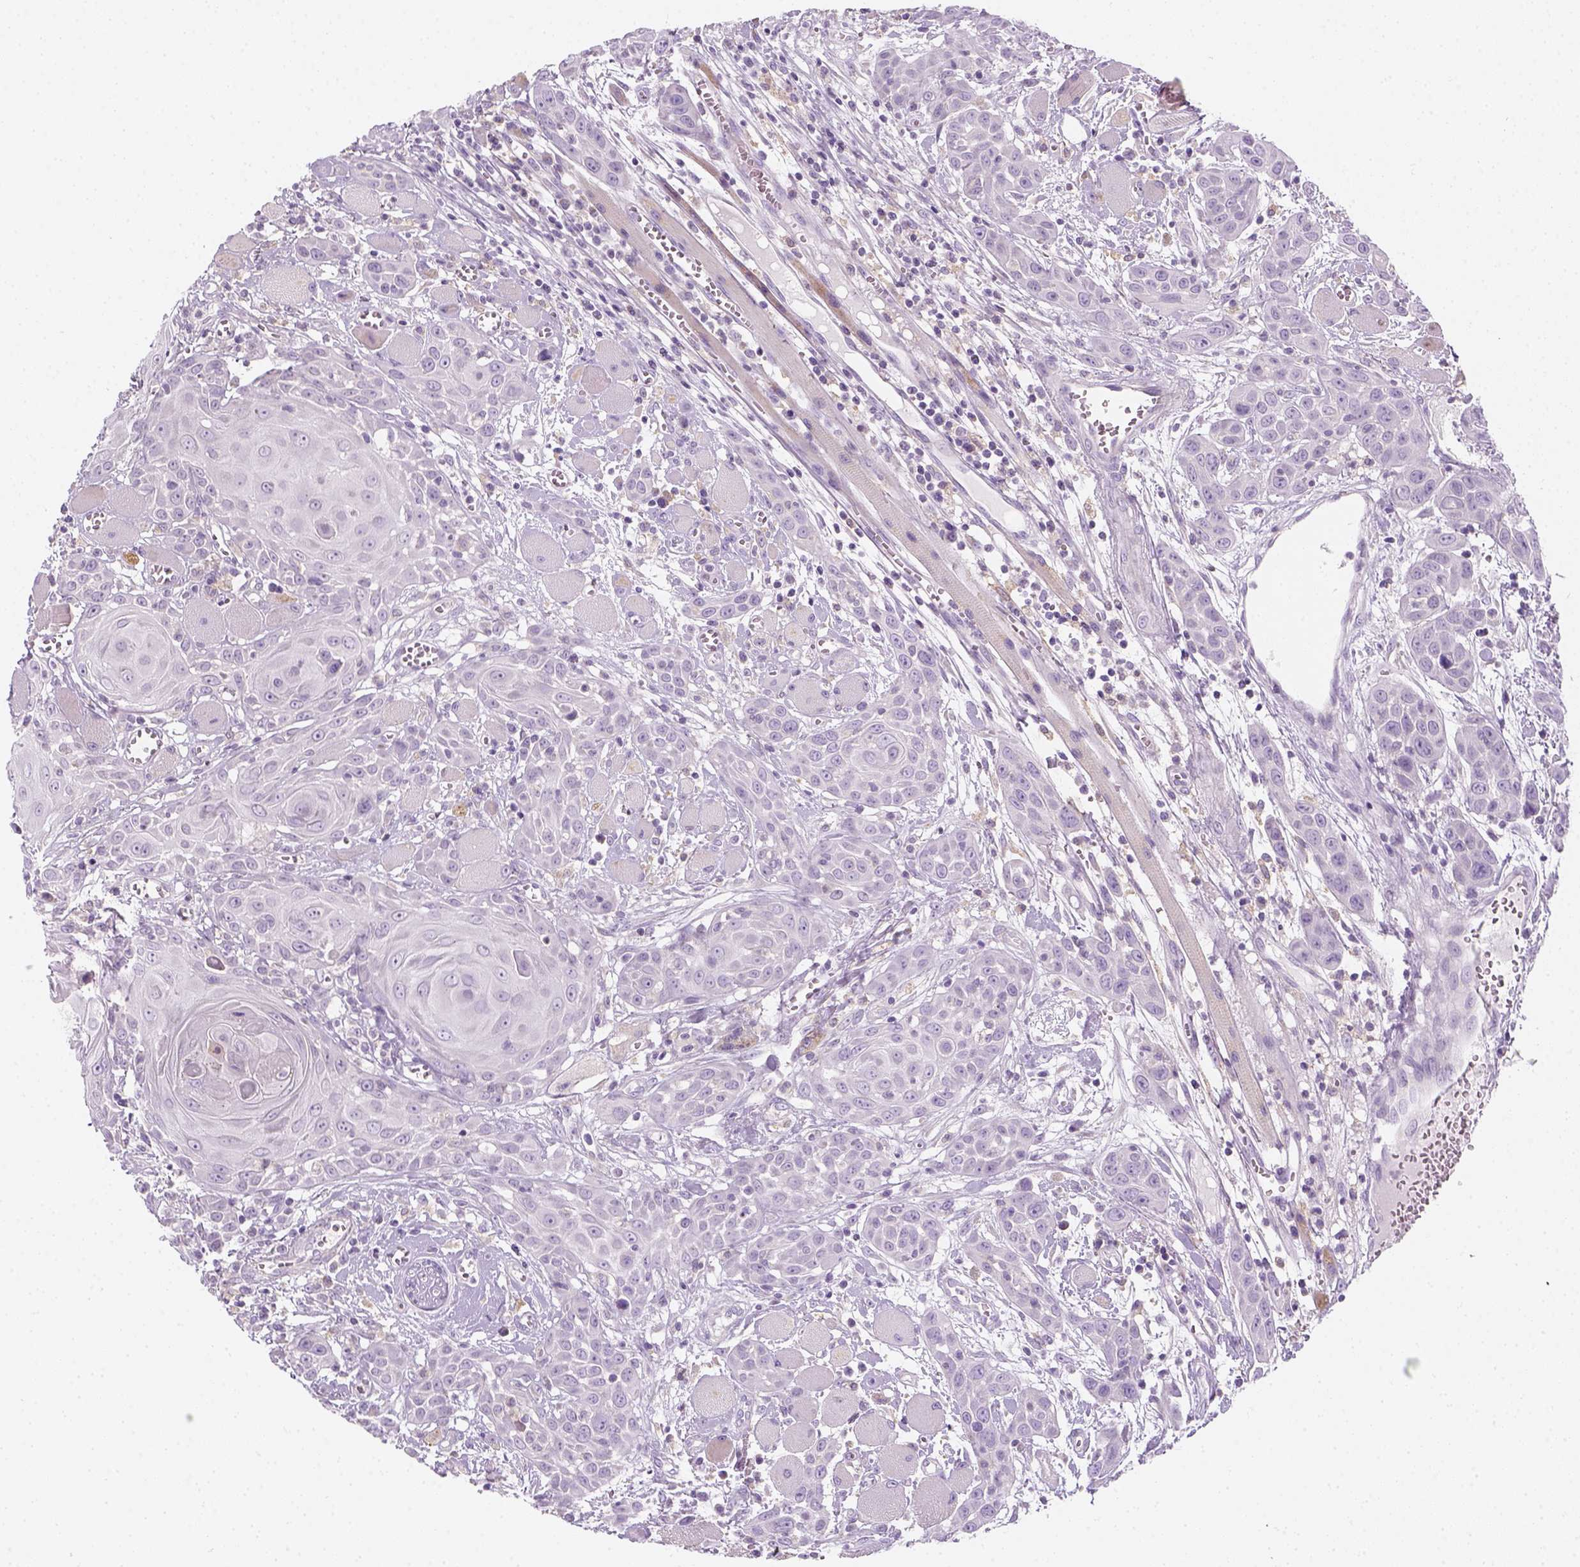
{"staining": {"intensity": "negative", "quantity": "none", "location": "none"}, "tissue": "head and neck cancer", "cell_type": "Tumor cells", "image_type": "cancer", "snomed": [{"axis": "morphology", "description": "Squamous cell carcinoma, NOS"}, {"axis": "topography", "description": "Head-Neck"}], "caption": "High power microscopy photomicrograph of an IHC histopathology image of squamous cell carcinoma (head and neck), revealing no significant expression in tumor cells.", "gene": "AWAT2", "patient": {"sex": "female", "age": 80}}